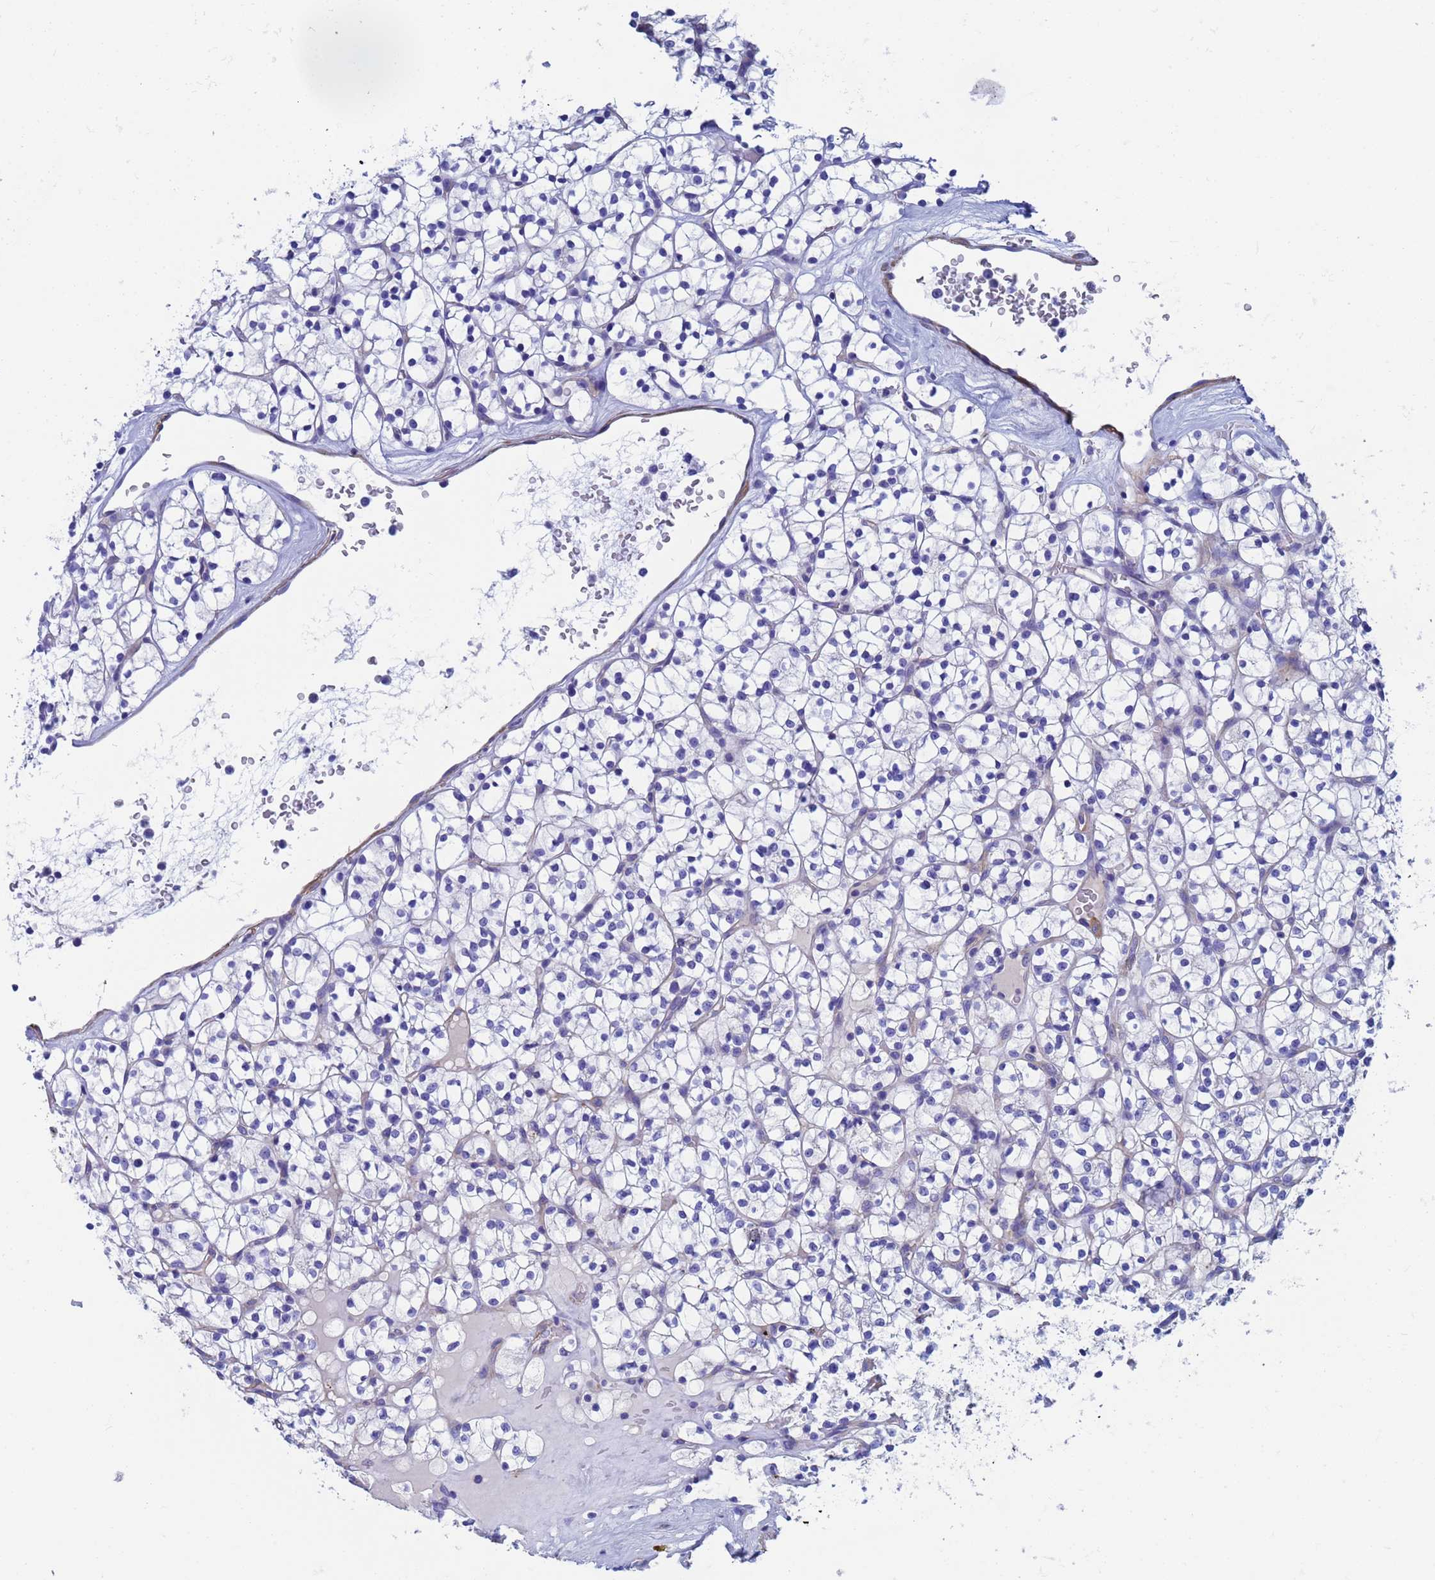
{"staining": {"intensity": "negative", "quantity": "none", "location": "none"}, "tissue": "renal cancer", "cell_type": "Tumor cells", "image_type": "cancer", "snomed": [{"axis": "morphology", "description": "Adenocarcinoma, NOS"}, {"axis": "topography", "description": "Kidney"}], "caption": "This is an immunohistochemistry image of adenocarcinoma (renal). There is no expression in tumor cells.", "gene": "CST4", "patient": {"sex": "female", "age": 64}}